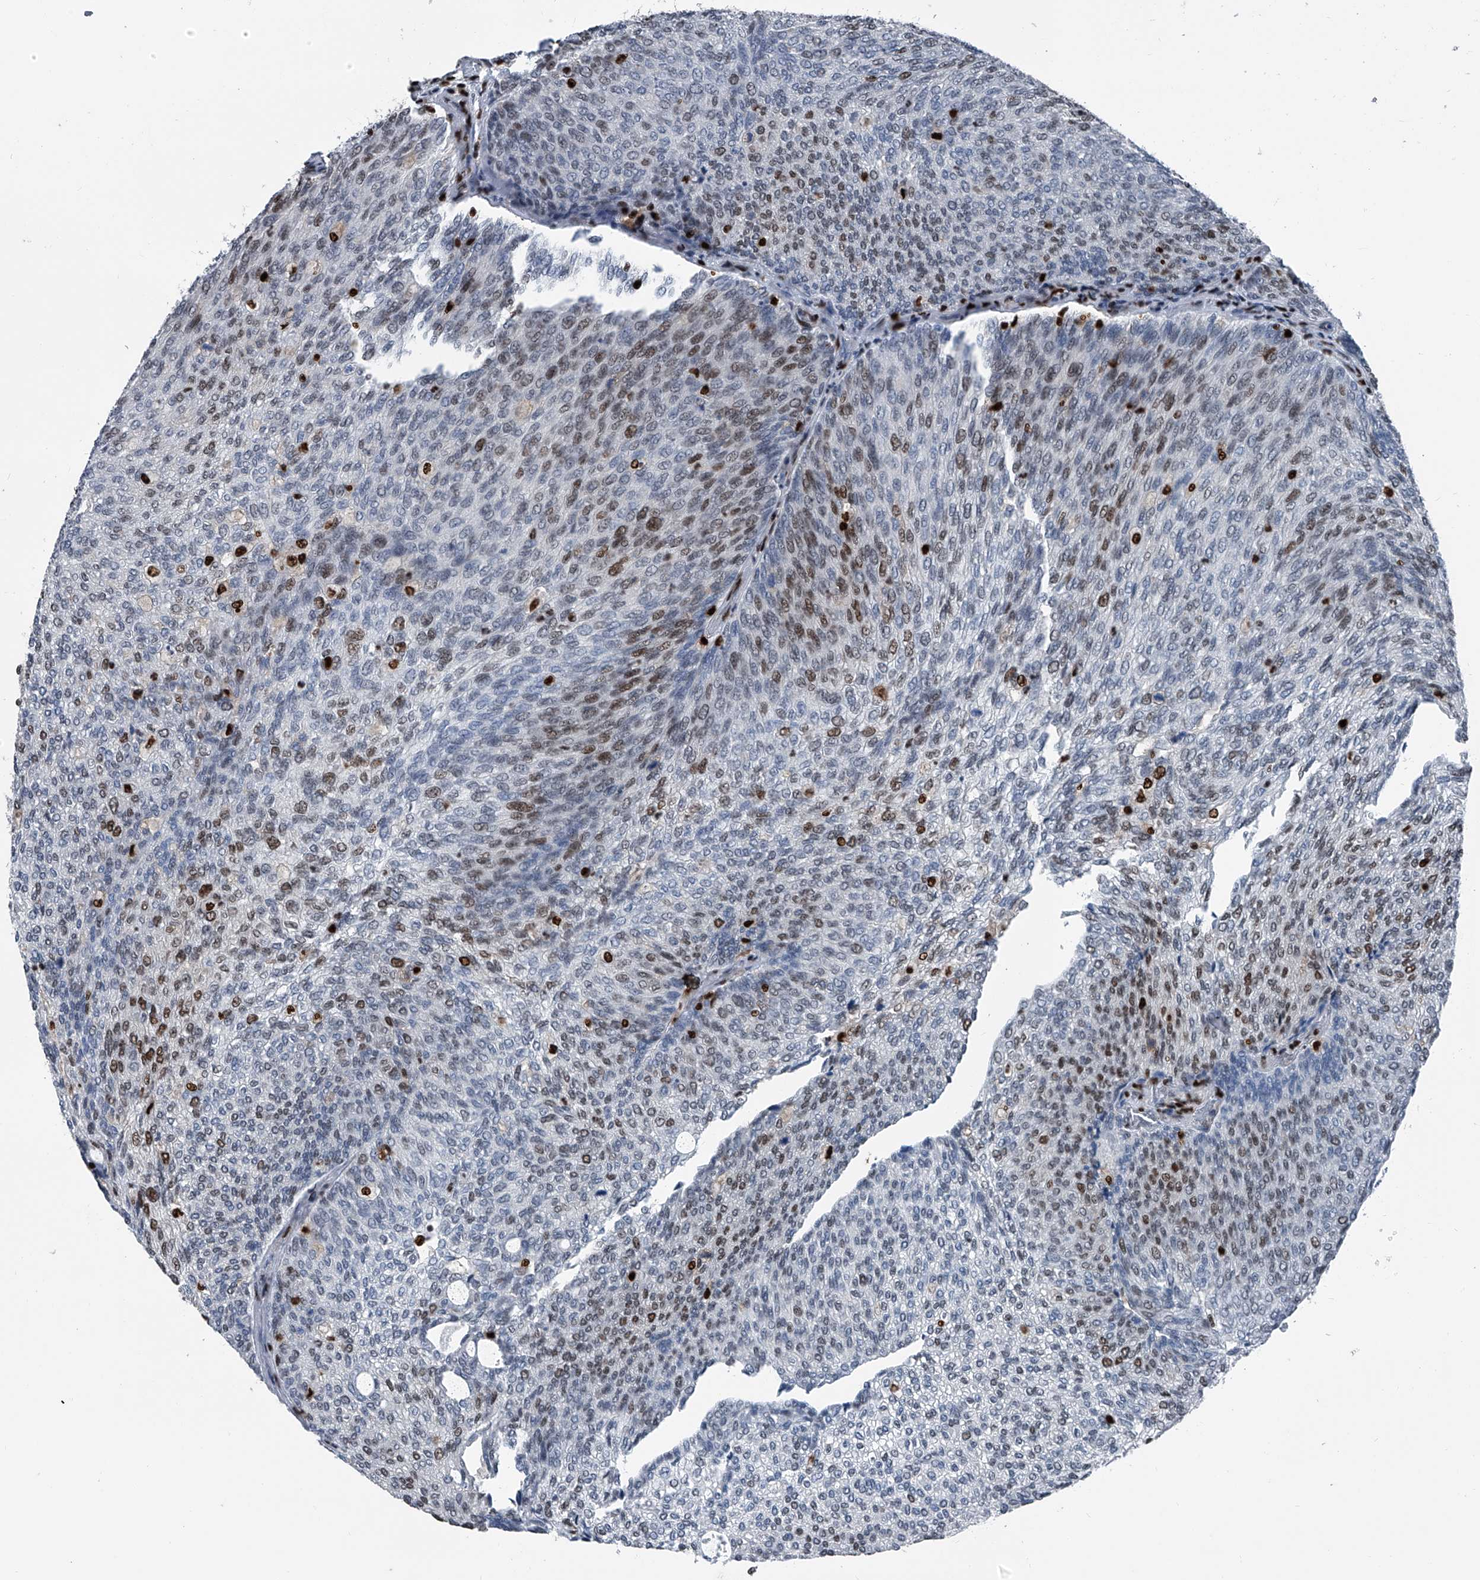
{"staining": {"intensity": "moderate", "quantity": "<25%", "location": "nuclear"}, "tissue": "urothelial cancer", "cell_type": "Tumor cells", "image_type": "cancer", "snomed": [{"axis": "morphology", "description": "Urothelial carcinoma, Low grade"}, {"axis": "topography", "description": "Urinary bladder"}], "caption": "An image of human urothelial carcinoma (low-grade) stained for a protein exhibits moderate nuclear brown staining in tumor cells.", "gene": "FKBP5", "patient": {"sex": "female", "age": 79}}